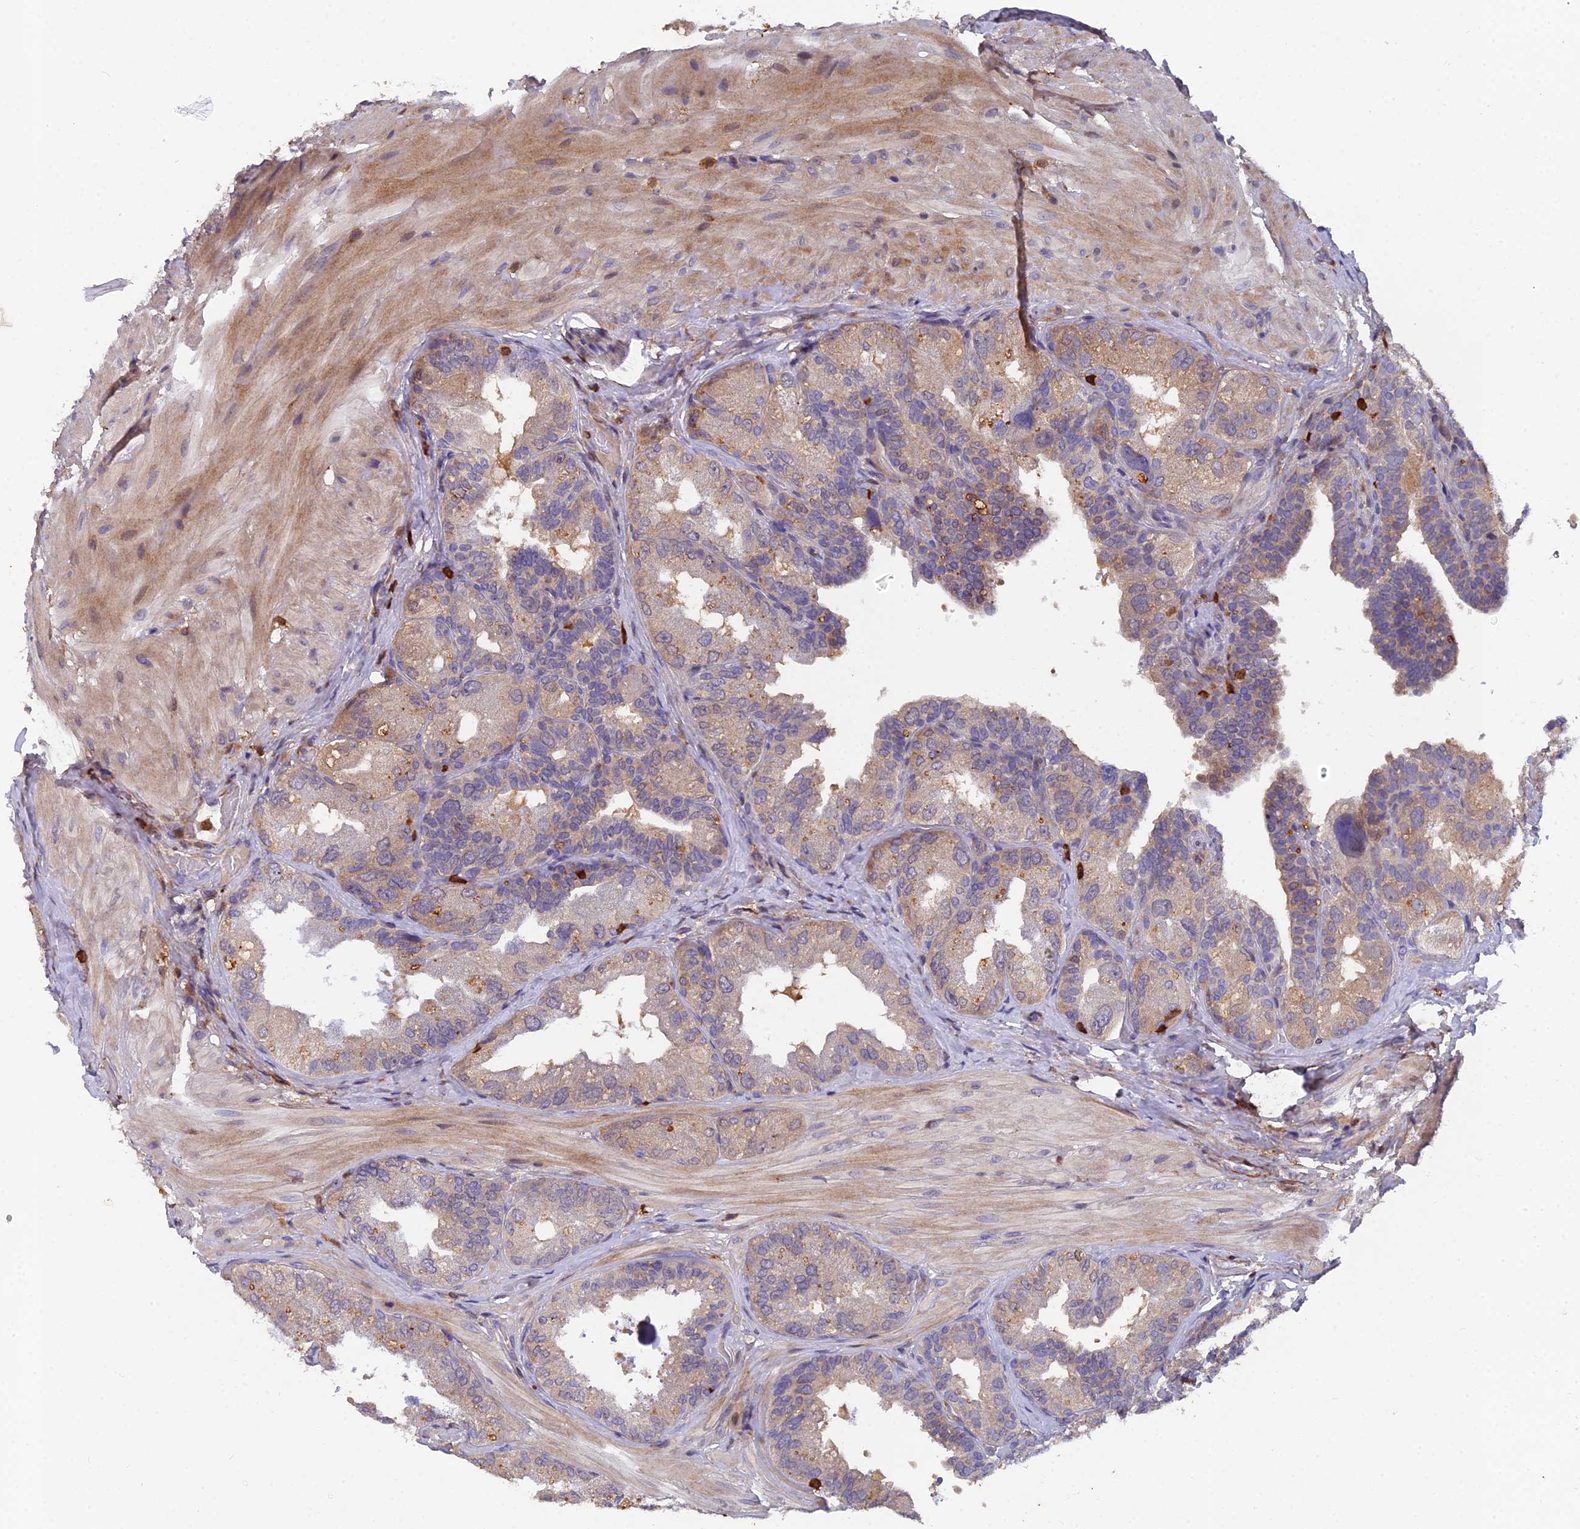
{"staining": {"intensity": "weak", "quantity": "25%-75%", "location": "cytoplasmic/membranous"}, "tissue": "seminal vesicle", "cell_type": "Glandular cells", "image_type": "normal", "snomed": [{"axis": "morphology", "description": "Normal tissue, NOS"}, {"axis": "topography", "description": "Seminal veicle"}, {"axis": "topography", "description": "Peripheral nerve tissue"}], "caption": "Protein analysis of normal seminal vesicle displays weak cytoplasmic/membranous positivity in about 25%-75% of glandular cells. (IHC, brightfield microscopy, high magnification).", "gene": "GALK2", "patient": {"sex": "male", "age": 63}}